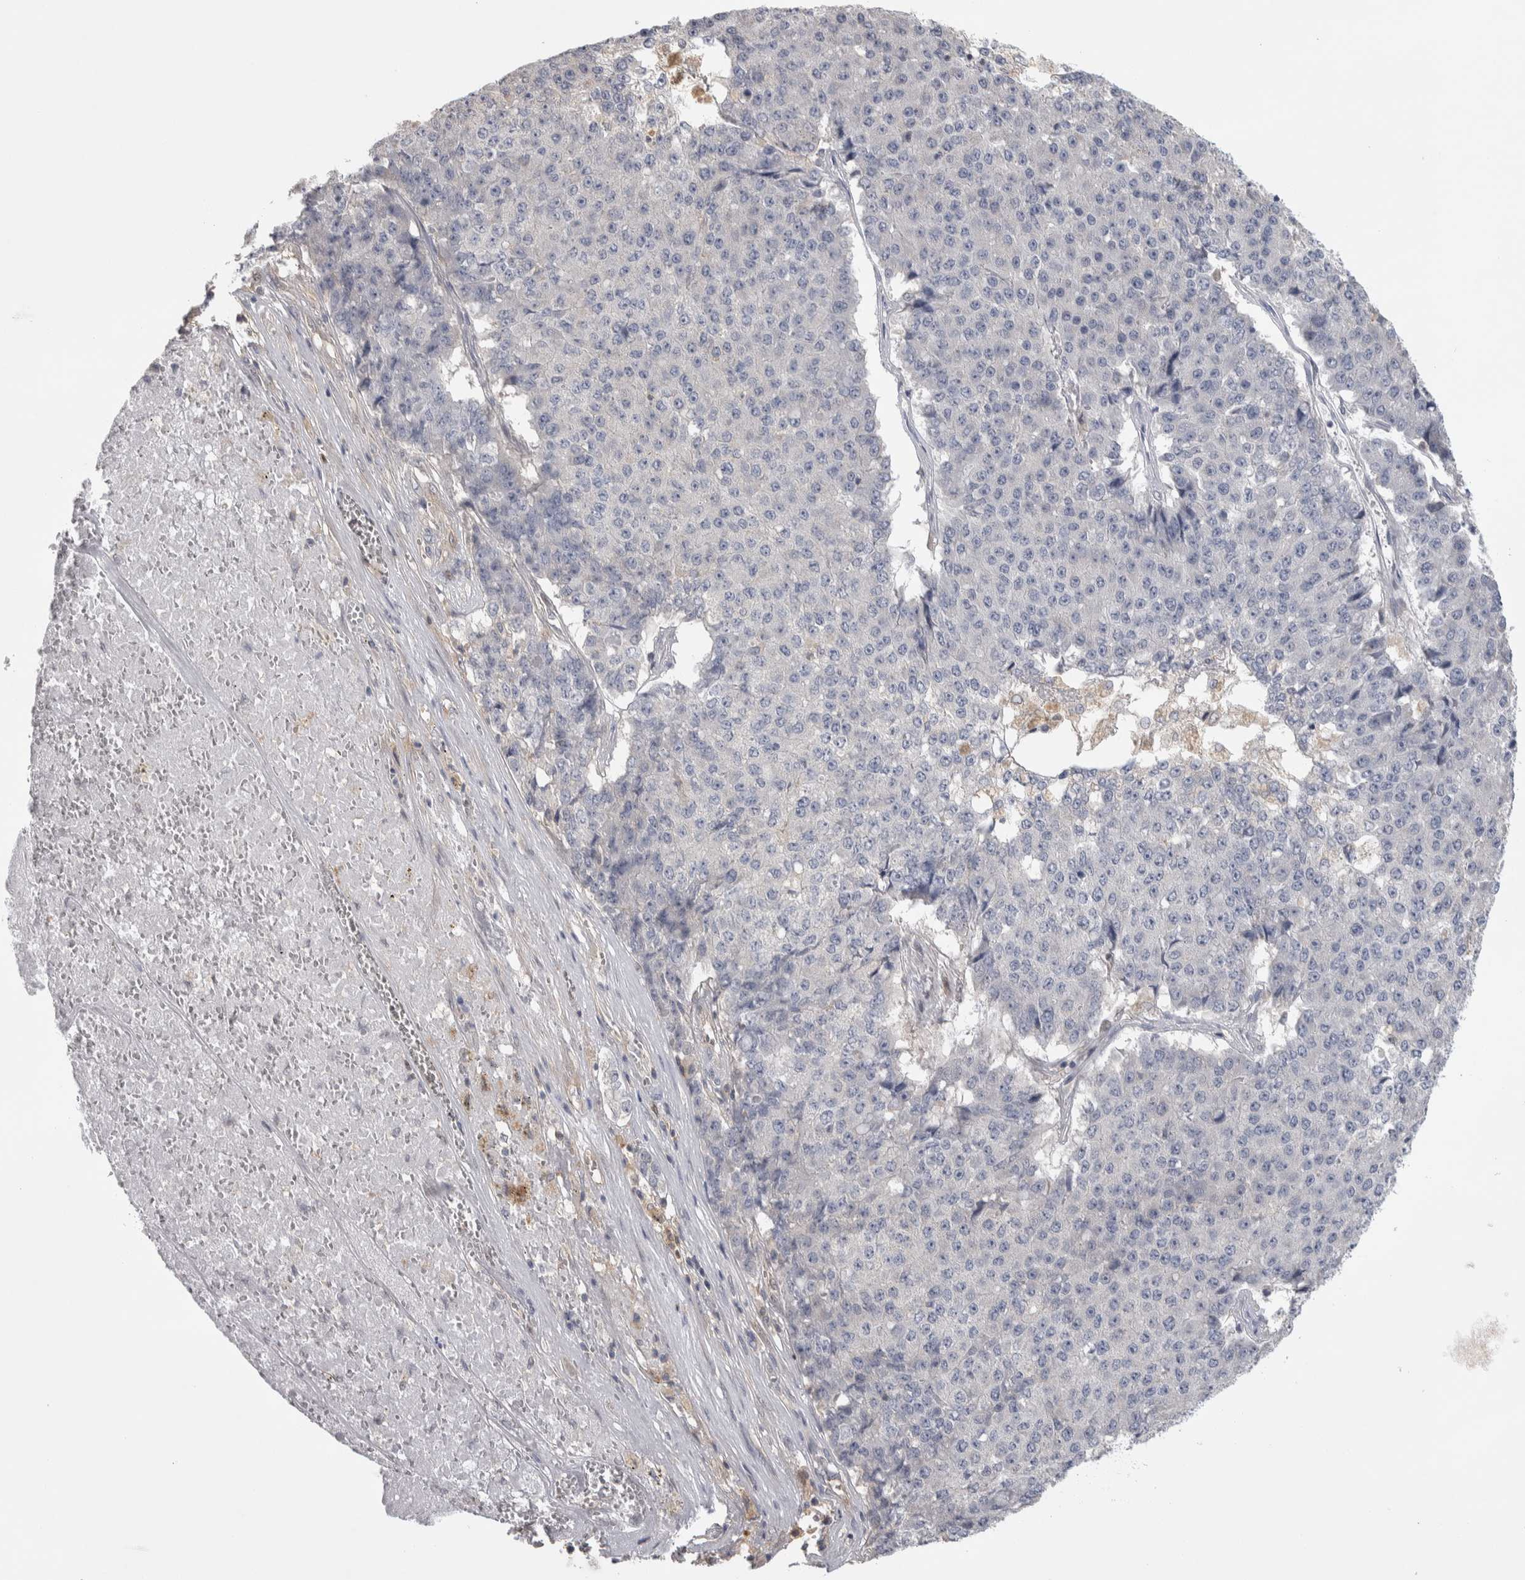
{"staining": {"intensity": "negative", "quantity": "none", "location": "none"}, "tissue": "pancreatic cancer", "cell_type": "Tumor cells", "image_type": "cancer", "snomed": [{"axis": "morphology", "description": "Adenocarcinoma, NOS"}, {"axis": "topography", "description": "Pancreas"}], "caption": "Immunohistochemical staining of pancreatic cancer reveals no significant expression in tumor cells.", "gene": "NFKB2", "patient": {"sex": "male", "age": 50}}